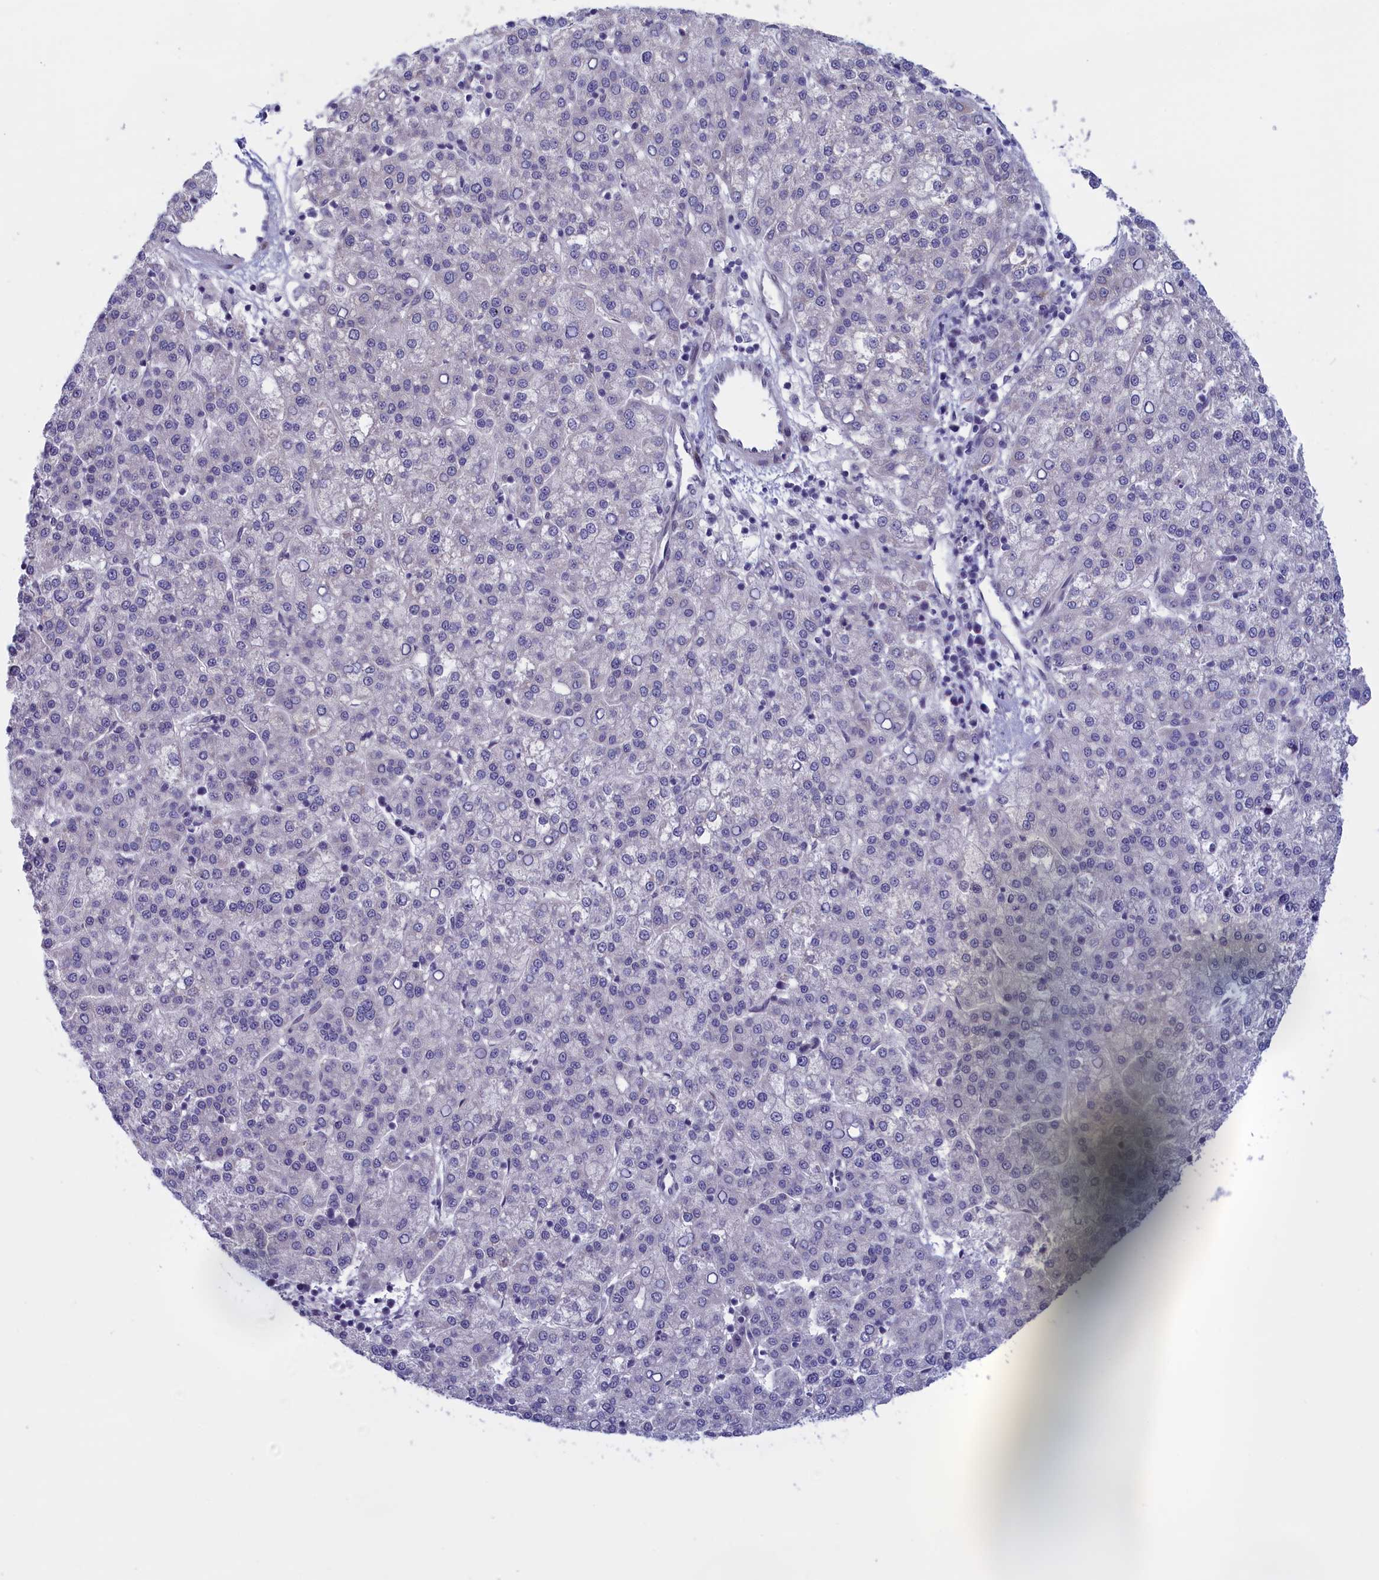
{"staining": {"intensity": "negative", "quantity": "none", "location": "none"}, "tissue": "liver cancer", "cell_type": "Tumor cells", "image_type": "cancer", "snomed": [{"axis": "morphology", "description": "Carcinoma, Hepatocellular, NOS"}, {"axis": "topography", "description": "Liver"}], "caption": "The IHC micrograph has no significant positivity in tumor cells of liver cancer tissue.", "gene": "IGFALS", "patient": {"sex": "female", "age": 58}}